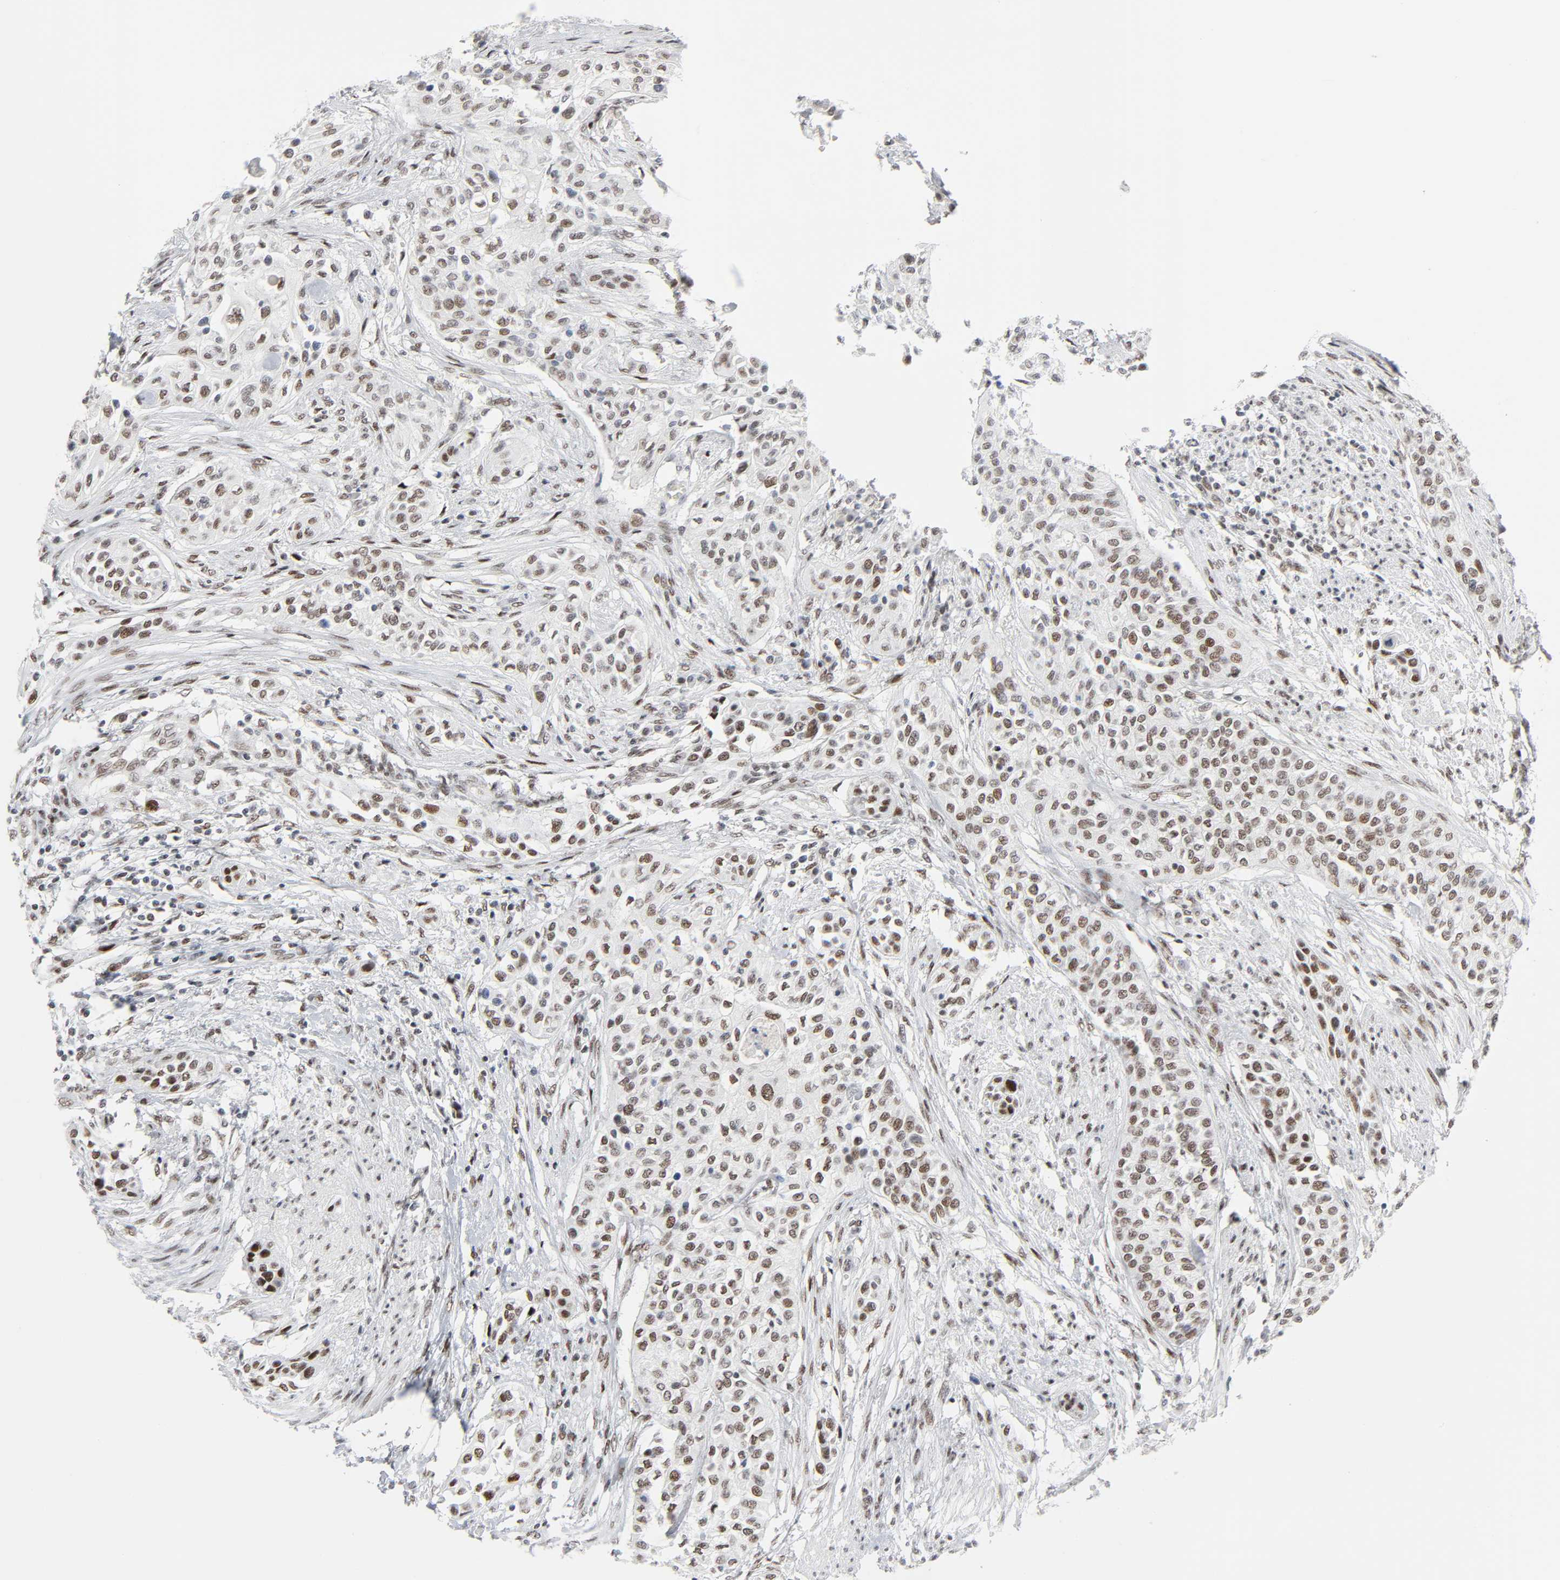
{"staining": {"intensity": "moderate", "quantity": ">75%", "location": "nuclear"}, "tissue": "urothelial cancer", "cell_type": "Tumor cells", "image_type": "cancer", "snomed": [{"axis": "morphology", "description": "Urothelial carcinoma, High grade"}, {"axis": "topography", "description": "Urinary bladder"}], "caption": "Urothelial cancer stained with DAB immunohistochemistry (IHC) demonstrates medium levels of moderate nuclear staining in approximately >75% of tumor cells.", "gene": "HSF1", "patient": {"sex": "male", "age": 74}}